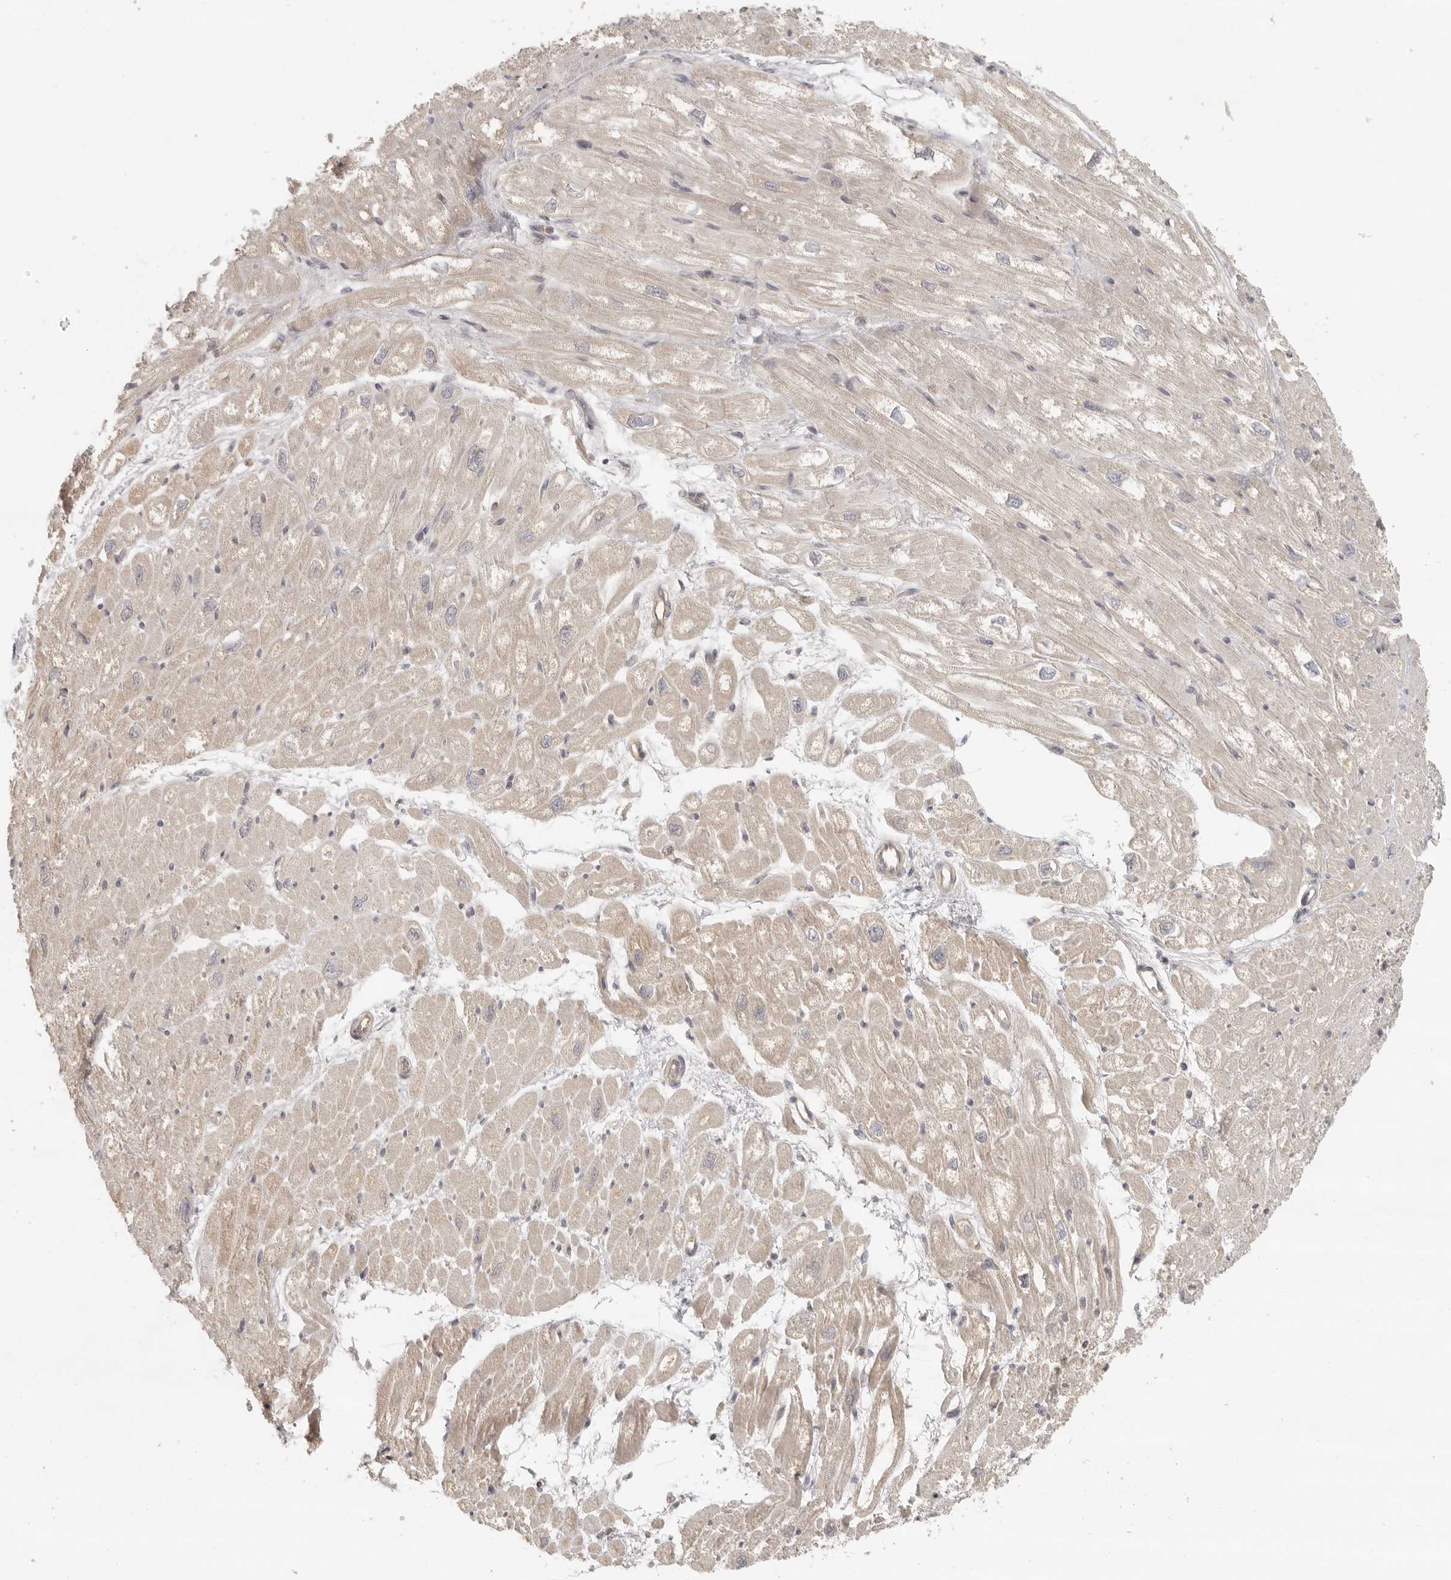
{"staining": {"intensity": "weak", "quantity": "<25%", "location": "cytoplasmic/membranous"}, "tissue": "heart muscle", "cell_type": "Cardiomyocytes", "image_type": "normal", "snomed": [{"axis": "morphology", "description": "Normal tissue, NOS"}, {"axis": "topography", "description": "Heart"}], "caption": "A high-resolution image shows IHC staining of unremarkable heart muscle, which reveals no significant expression in cardiomyocytes.", "gene": "AHDC1", "patient": {"sex": "male", "age": 50}}